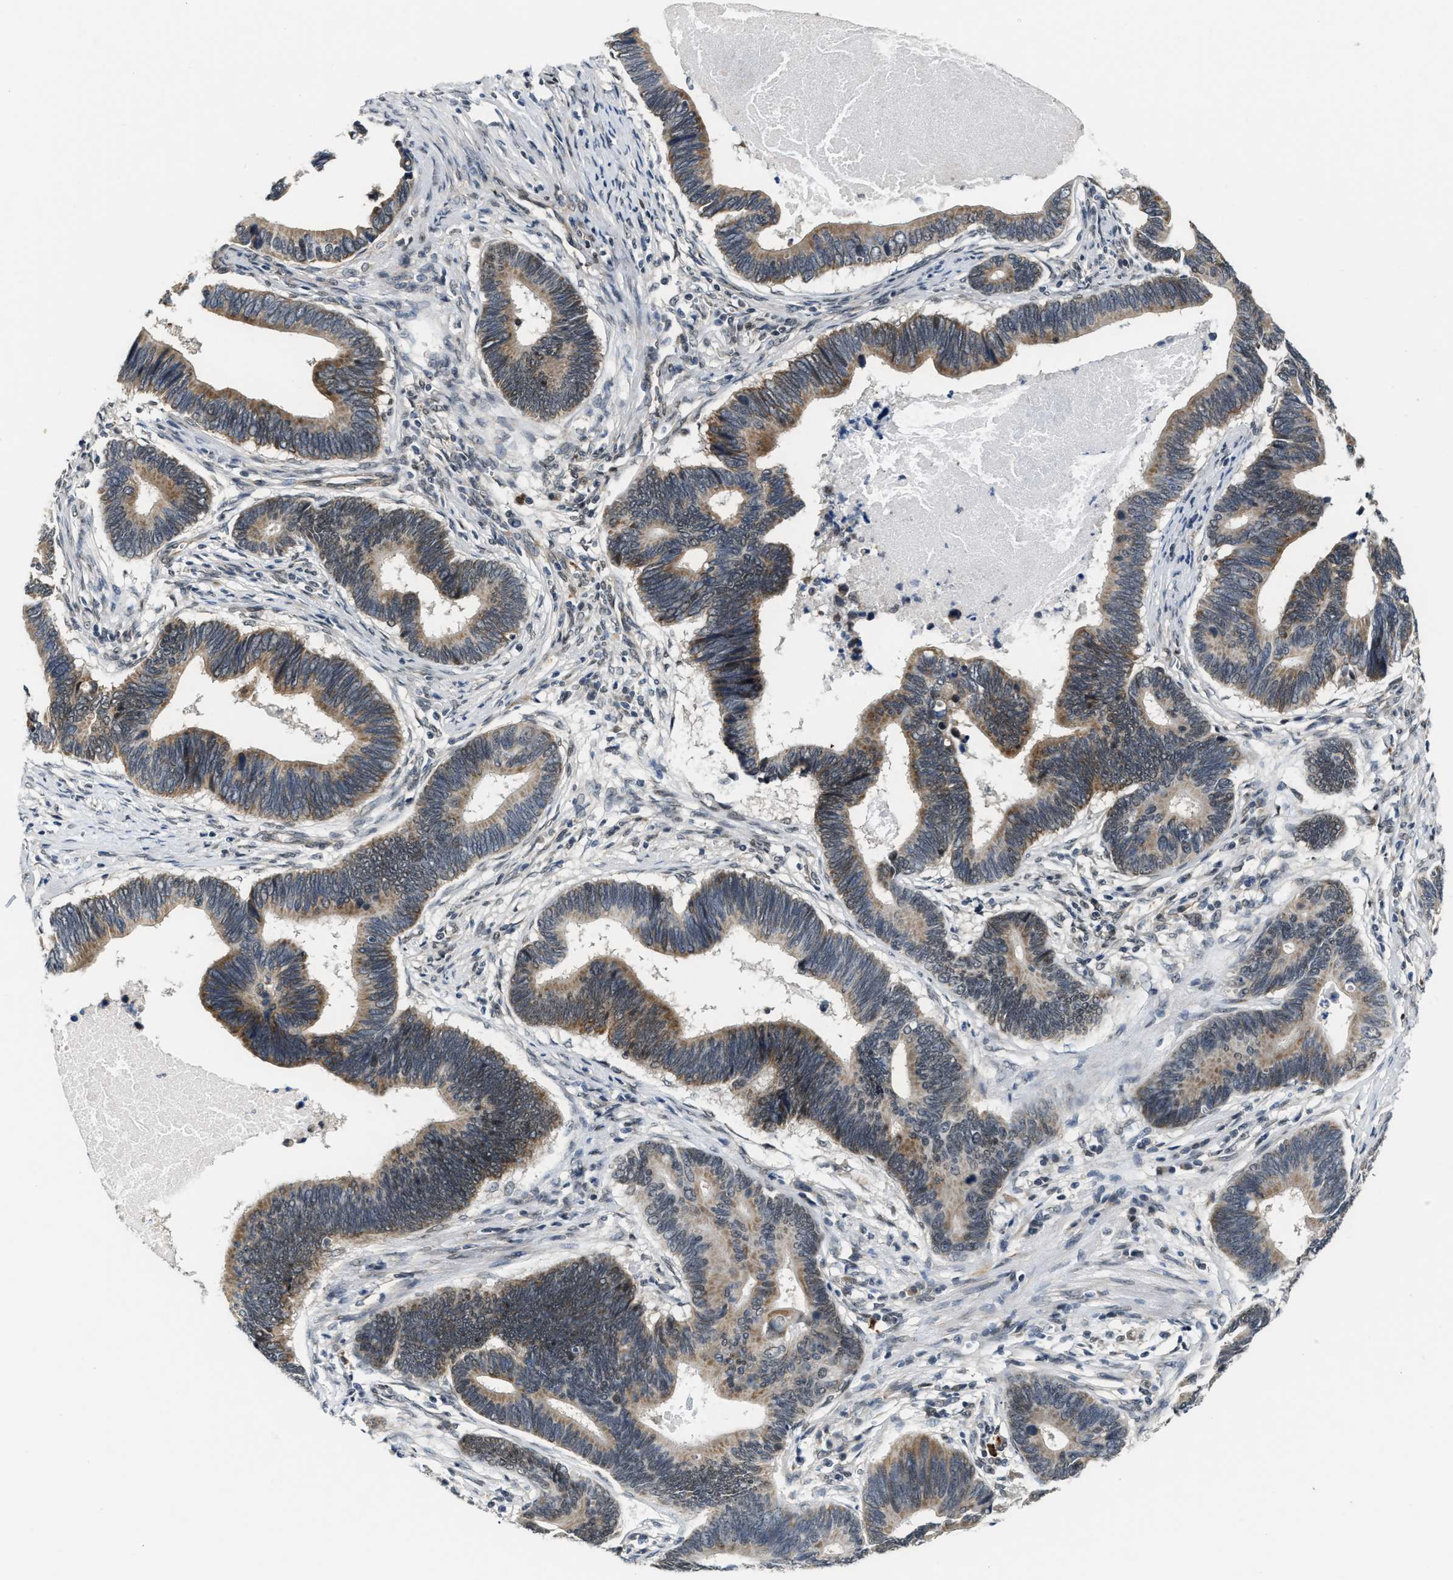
{"staining": {"intensity": "weak", "quantity": ">75%", "location": "cytoplasmic/membranous"}, "tissue": "pancreatic cancer", "cell_type": "Tumor cells", "image_type": "cancer", "snomed": [{"axis": "morphology", "description": "Adenocarcinoma, NOS"}, {"axis": "topography", "description": "Pancreas"}], "caption": "IHC histopathology image of neoplastic tissue: human pancreatic cancer (adenocarcinoma) stained using immunohistochemistry (IHC) reveals low levels of weak protein expression localized specifically in the cytoplasmic/membranous of tumor cells, appearing as a cytoplasmic/membranous brown color.", "gene": "KIF24", "patient": {"sex": "female", "age": 70}}